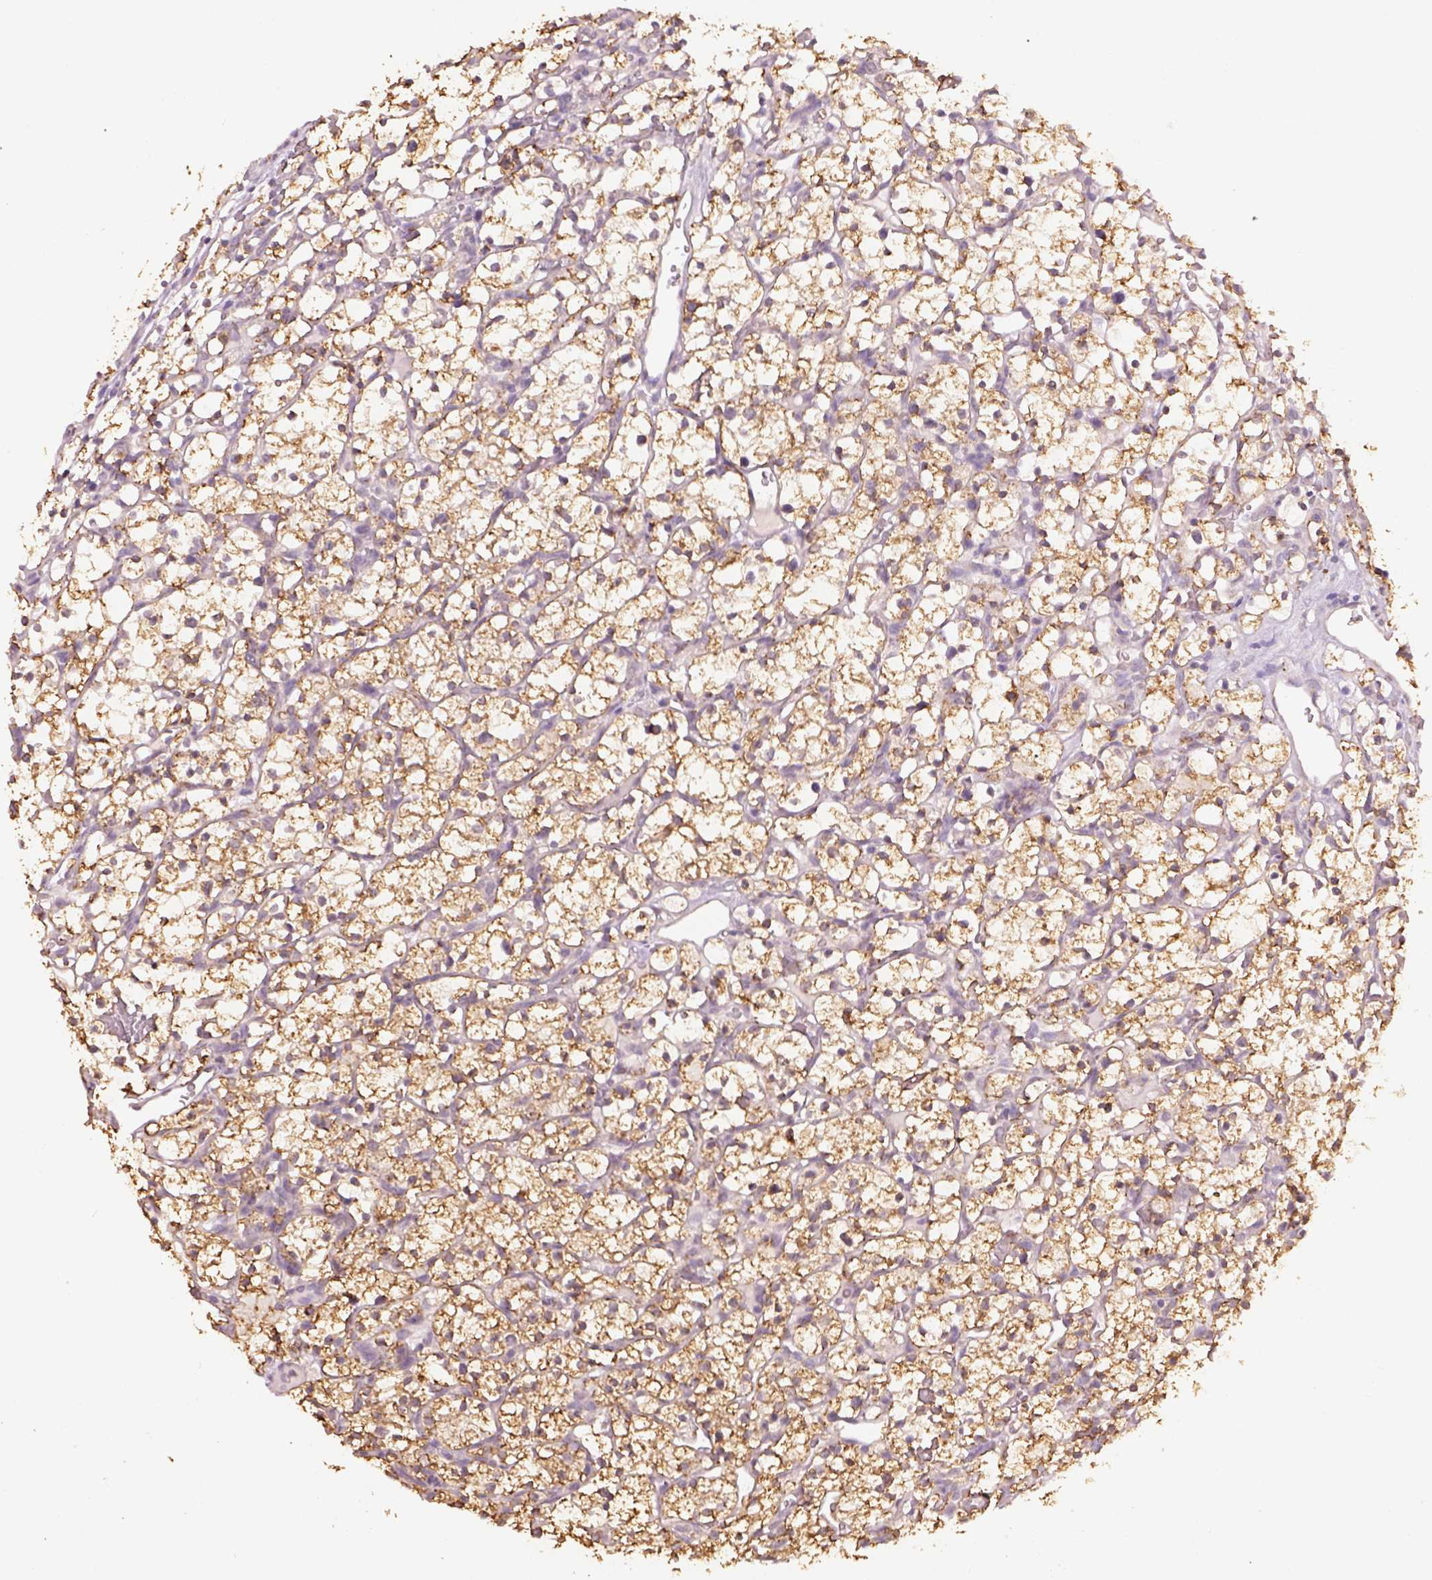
{"staining": {"intensity": "strong", "quantity": ">75%", "location": "cytoplasmic/membranous"}, "tissue": "renal cancer", "cell_type": "Tumor cells", "image_type": "cancer", "snomed": [{"axis": "morphology", "description": "Adenocarcinoma, NOS"}, {"axis": "topography", "description": "Kidney"}], "caption": "Protein expression analysis of renal cancer (adenocarcinoma) reveals strong cytoplasmic/membranous expression in approximately >75% of tumor cells.", "gene": "AP2B1", "patient": {"sex": "female", "age": 64}}